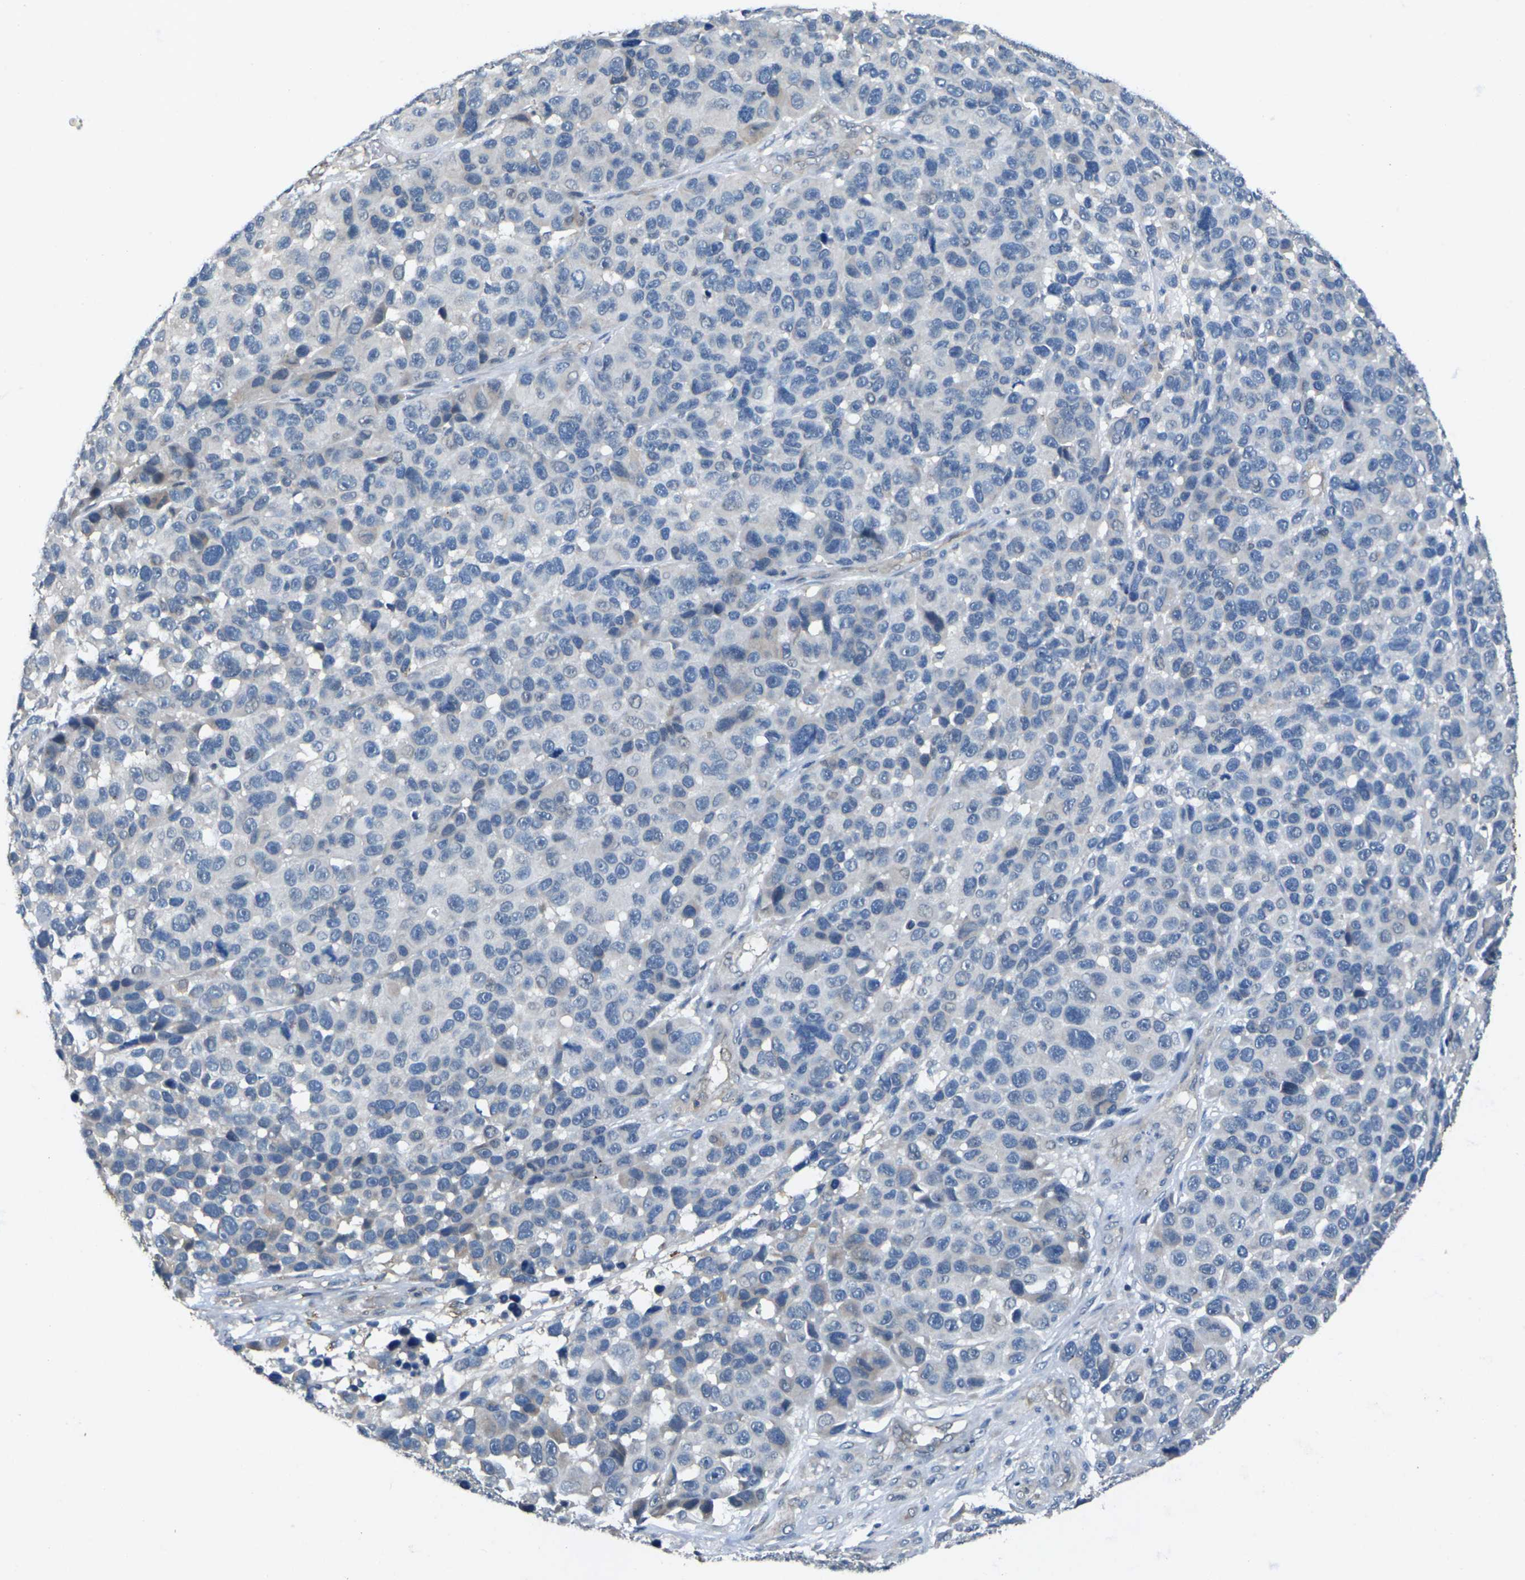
{"staining": {"intensity": "negative", "quantity": "none", "location": "none"}, "tissue": "melanoma", "cell_type": "Tumor cells", "image_type": "cancer", "snomed": [{"axis": "morphology", "description": "Malignant melanoma, NOS"}, {"axis": "topography", "description": "Skin"}], "caption": "Tumor cells show no significant staining in melanoma.", "gene": "SIGLEC14", "patient": {"sex": "male", "age": 53}}